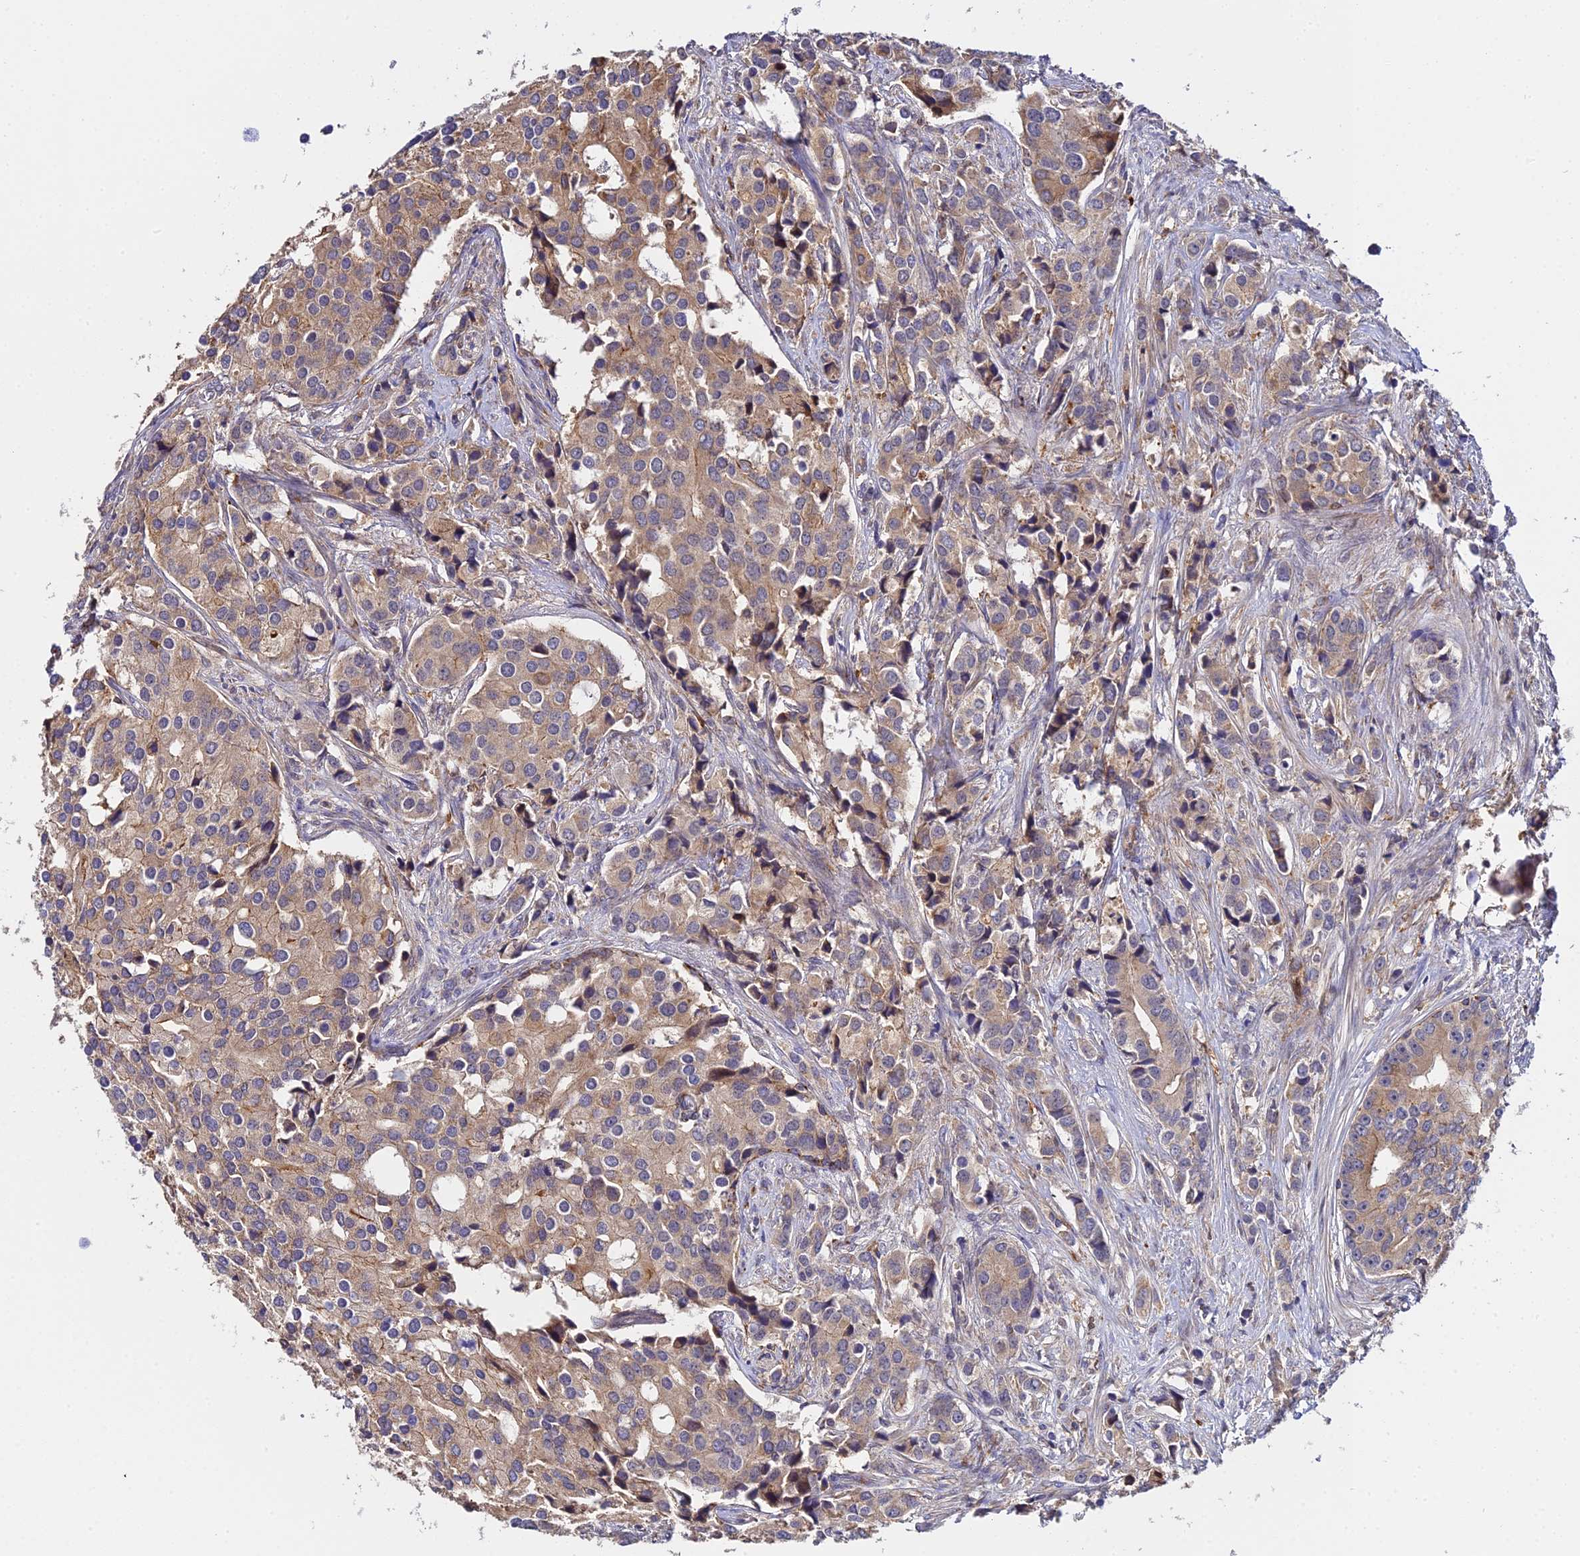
{"staining": {"intensity": "weak", "quantity": "25%-75%", "location": "cytoplasmic/membranous"}, "tissue": "prostate cancer", "cell_type": "Tumor cells", "image_type": "cancer", "snomed": [{"axis": "morphology", "description": "Adenocarcinoma, High grade"}, {"axis": "topography", "description": "Prostate"}], "caption": "Protein staining demonstrates weak cytoplasmic/membranous positivity in about 25%-75% of tumor cells in prostate cancer (high-grade adenocarcinoma).", "gene": "ZBED8", "patient": {"sex": "male", "age": 62}}